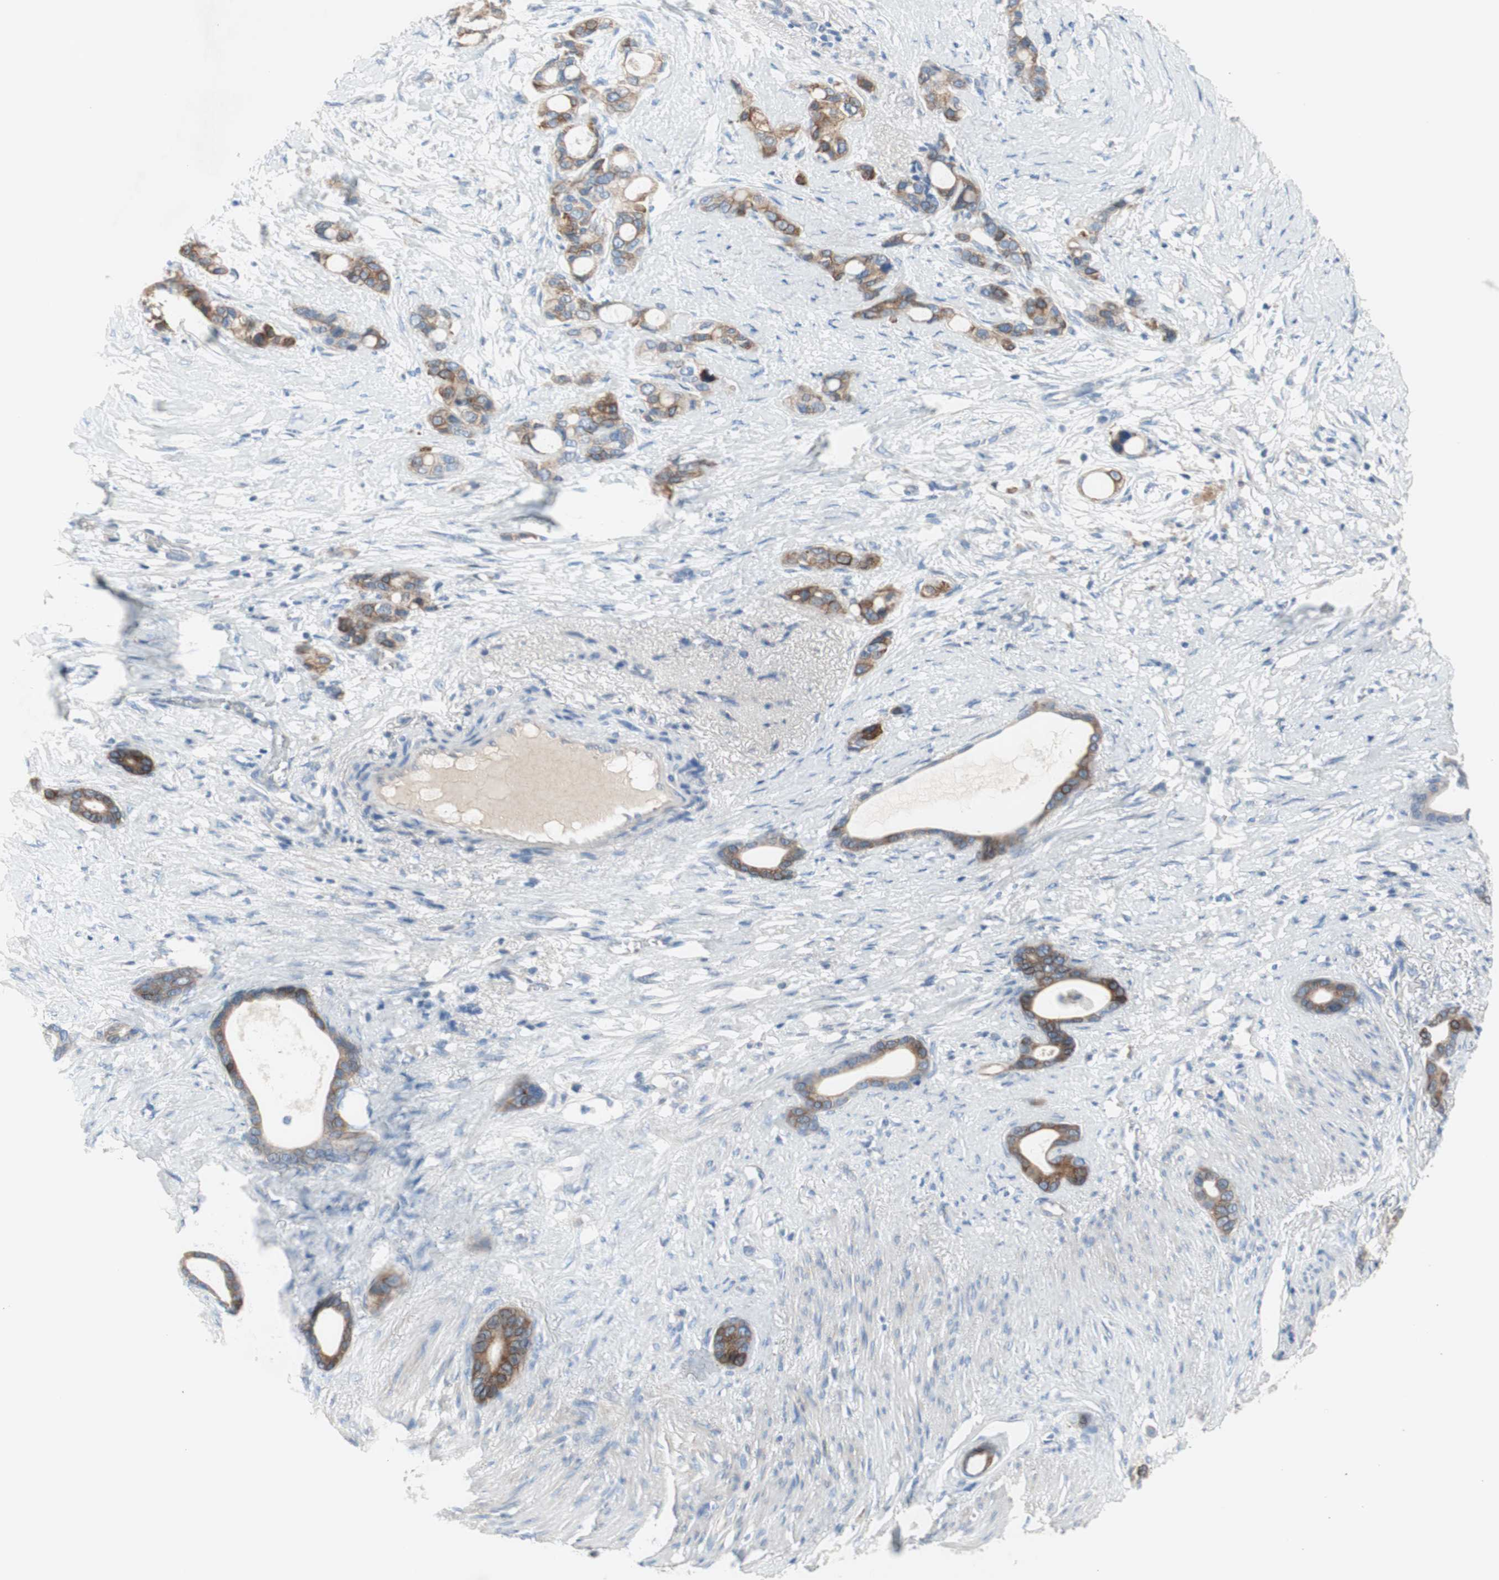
{"staining": {"intensity": "moderate", "quantity": ">75%", "location": "cytoplasmic/membranous"}, "tissue": "stomach cancer", "cell_type": "Tumor cells", "image_type": "cancer", "snomed": [{"axis": "morphology", "description": "Adenocarcinoma, NOS"}, {"axis": "topography", "description": "Stomach"}], "caption": "Immunohistochemistry staining of stomach adenocarcinoma, which exhibits medium levels of moderate cytoplasmic/membranous staining in about >75% of tumor cells indicating moderate cytoplasmic/membranous protein expression. The staining was performed using DAB (brown) for protein detection and nuclei were counterstained in hematoxylin (blue).", "gene": "FDFT1", "patient": {"sex": "female", "age": 75}}